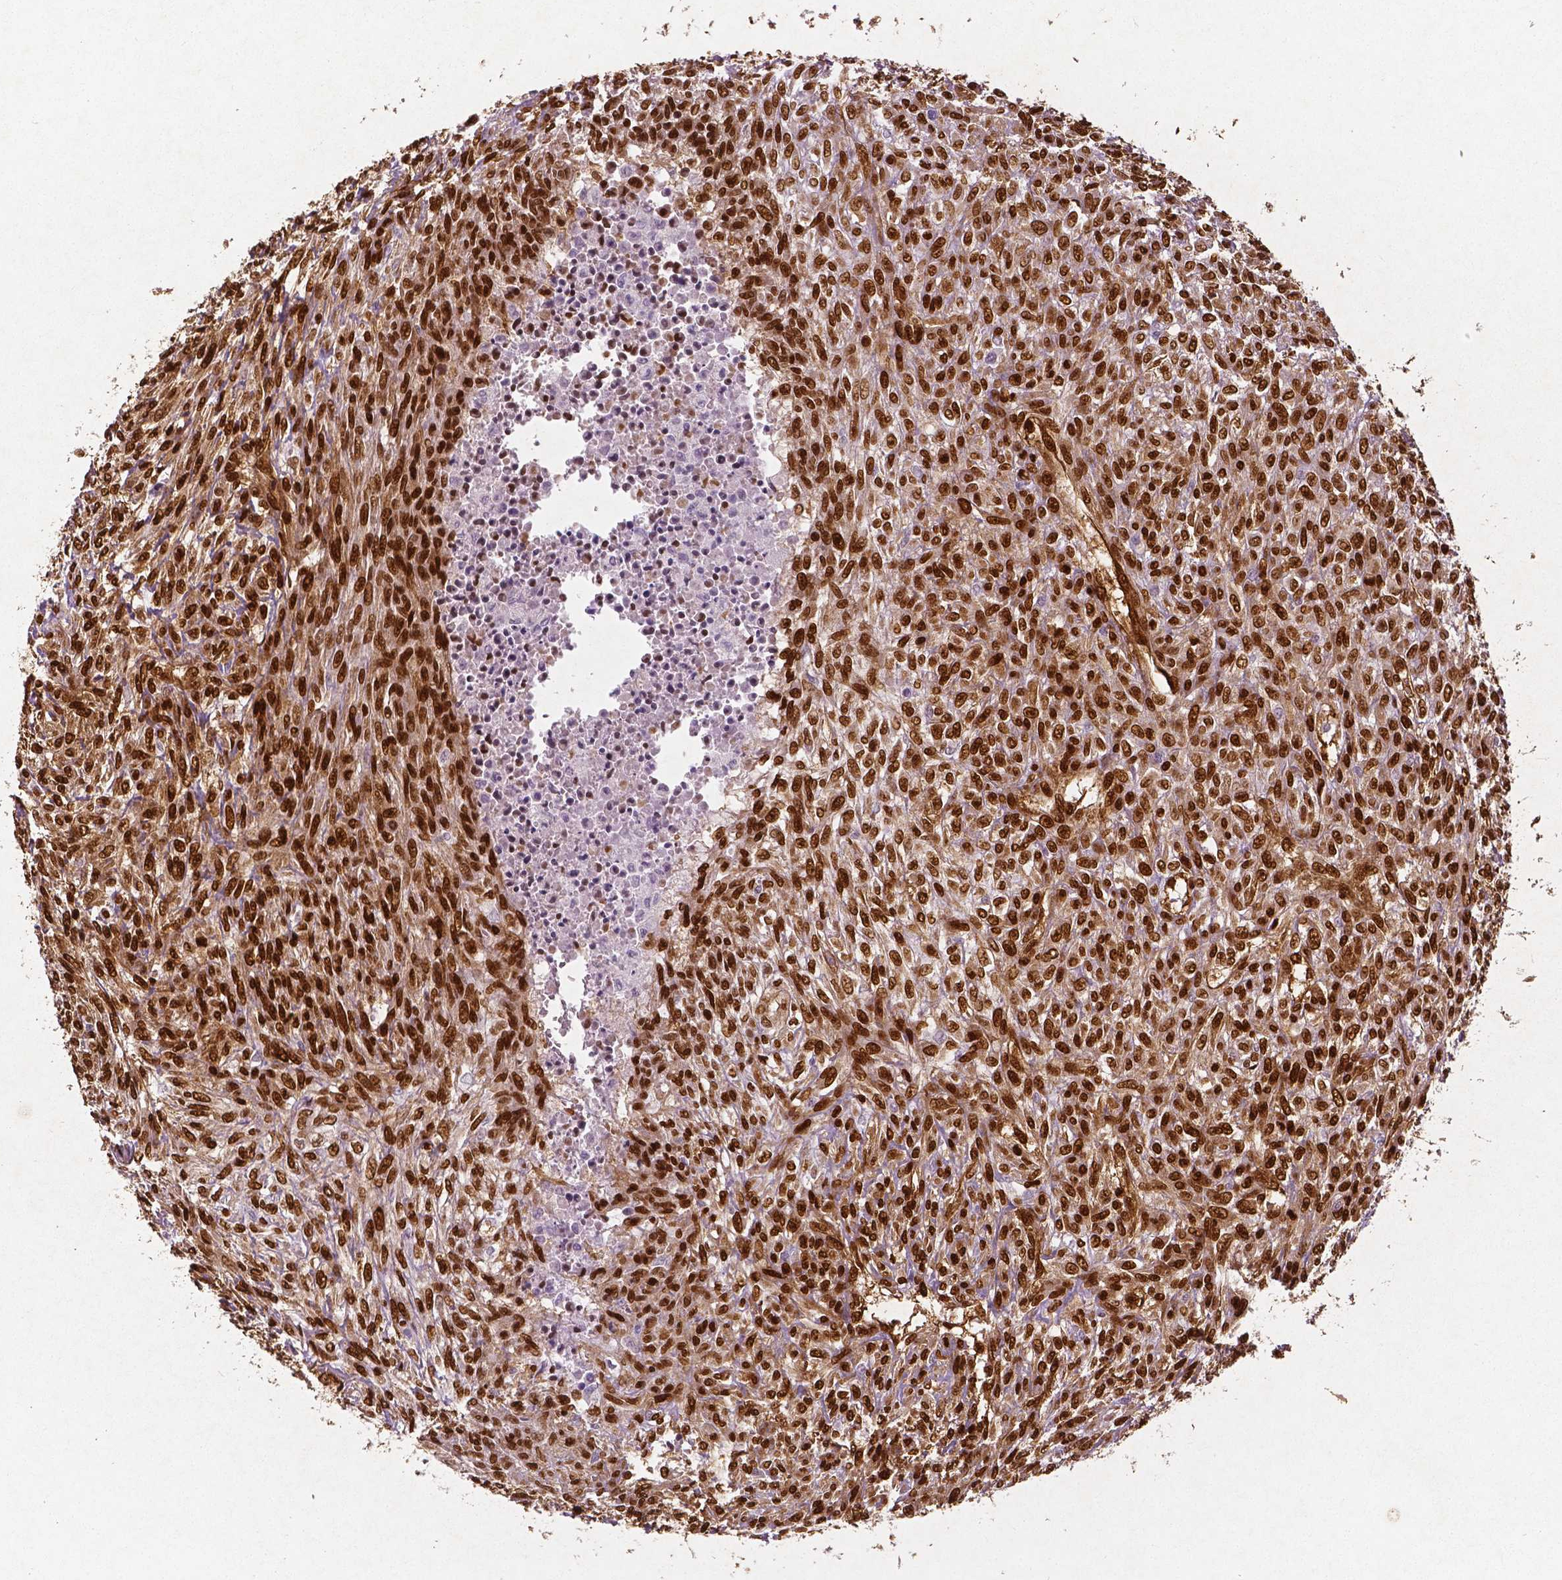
{"staining": {"intensity": "strong", "quantity": ">75%", "location": "cytoplasmic/membranous,nuclear"}, "tissue": "renal cancer", "cell_type": "Tumor cells", "image_type": "cancer", "snomed": [{"axis": "morphology", "description": "Adenocarcinoma, NOS"}, {"axis": "topography", "description": "Kidney"}], "caption": "There is high levels of strong cytoplasmic/membranous and nuclear expression in tumor cells of renal cancer, as demonstrated by immunohistochemical staining (brown color).", "gene": "WWTR1", "patient": {"sex": "male", "age": 58}}